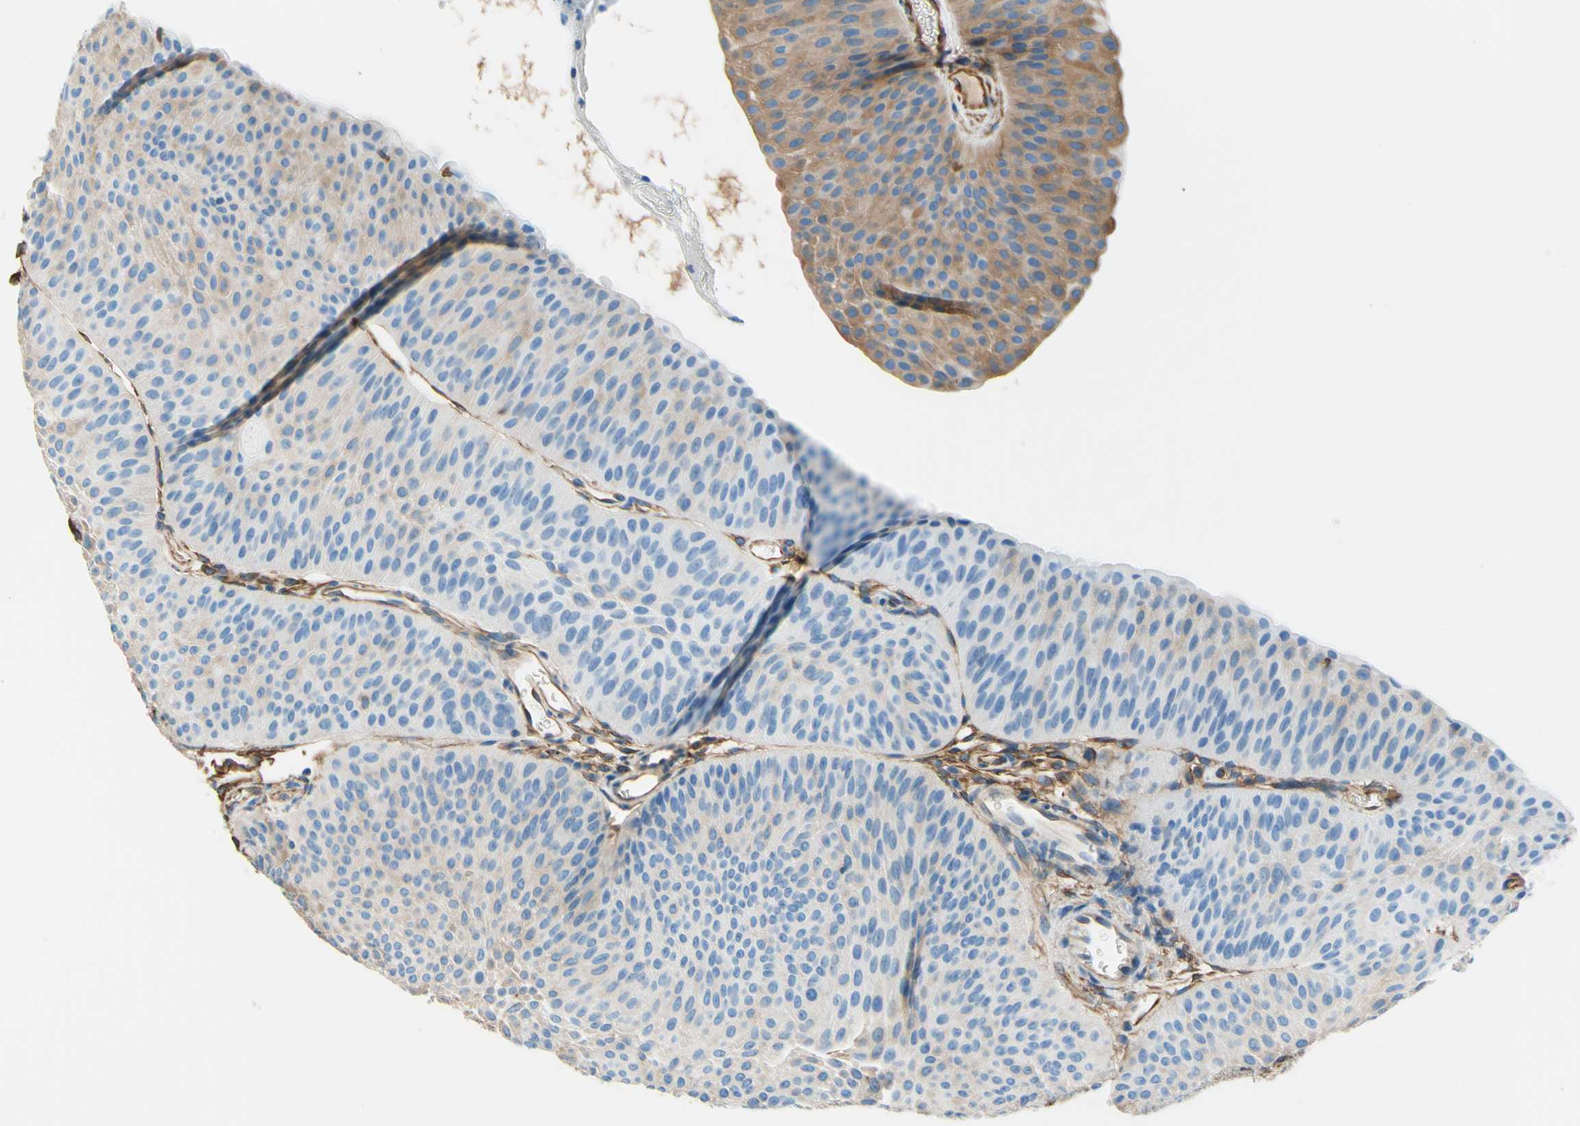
{"staining": {"intensity": "weak", "quantity": ">75%", "location": "cytoplasmic/membranous"}, "tissue": "urothelial cancer", "cell_type": "Tumor cells", "image_type": "cancer", "snomed": [{"axis": "morphology", "description": "Urothelial carcinoma, Low grade"}, {"axis": "topography", "description": "Urinary bladder"}], "caption": "Immunohistochemistry (IHC) (DAB (3,3'-diaminobenzidine)) staining of urothelial cancer shows weak cytoplasmic/membranous protein expression in approximately >75% of tumor cells.", "gene": "DPYSL3", "patient": {"sex": "female", "age": 60}}